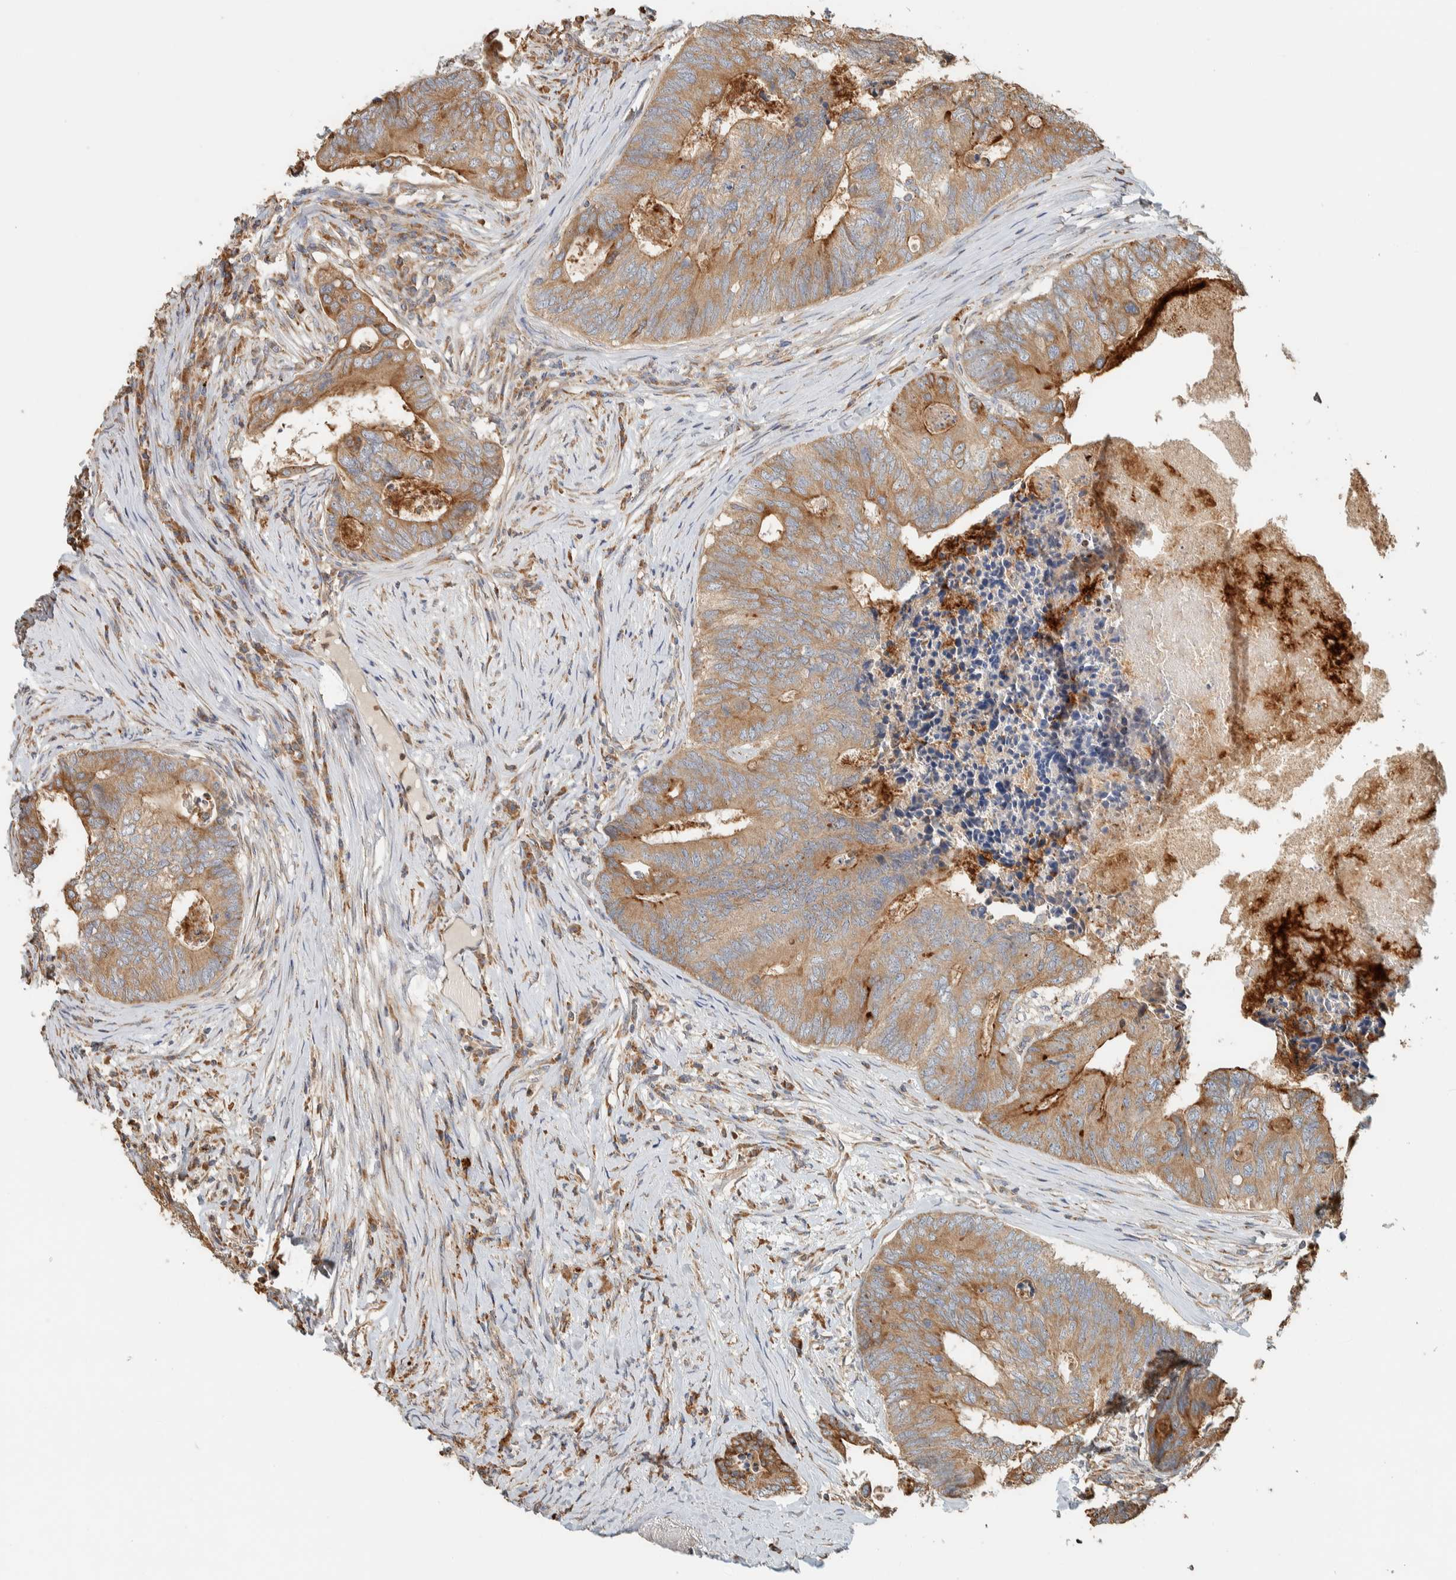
{"staining": {"intensity": "moderate", "quantity": ">75%", "location": "cytoplasmic/membranous"}, "tissue": "colorectal cancer", "cell_type": "Tumor cells", "image_type": "cancer", "snomed": [{"axis": "morphology", "description": "Adenocarcinoma, NOS"}, {"axis": "topography", "description": "Colon"}], "caption": "Brown immunohistochemical staining in human colorectal cancer shows moderate cytoplasmic/membranous staining in approximately >75% of tumor cells.", "gene": "RAB11FIP1", "patient": {"sex": "female", "age": 67}}